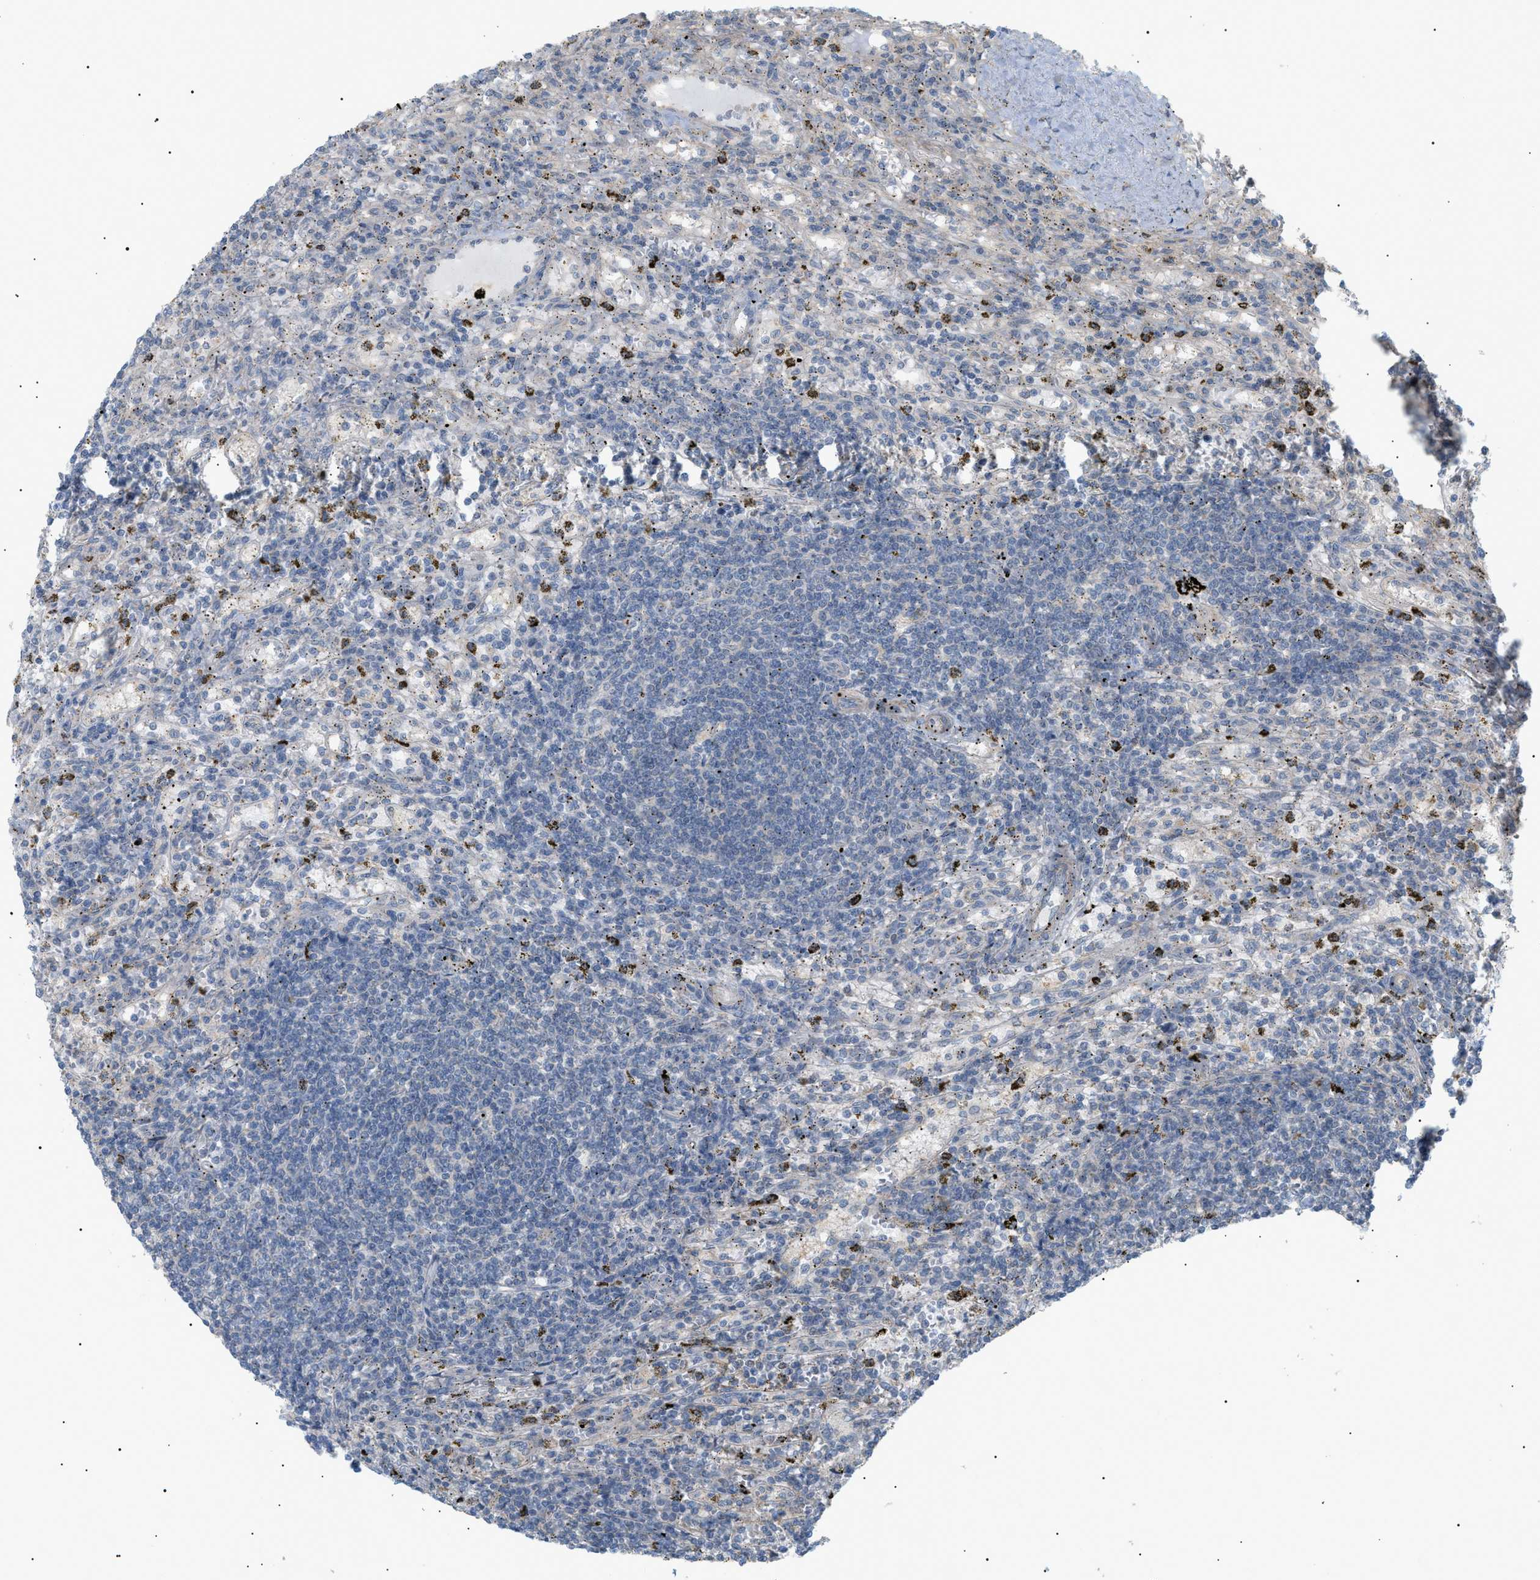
{"staining": {"intensity": "negative", "quantity": "none", "location": "none"}, "tissue": "lymphoma", "cell_type": "Tumor cells", "image_type": "cancer", "snomed": [{"axis": "morphology", "description": "Malignant lymphoma, non-Hodgkin's type, Low grade"}, {"axis": "topography", "description": "Spleen"}], "caption": "Protein analysis of low-grade malignant lymphoma, non-Hodgkin's type displays no significant staining in tumor cells.", "gene": "IRS2", "patient": {"sex": "male", "age": 76}}